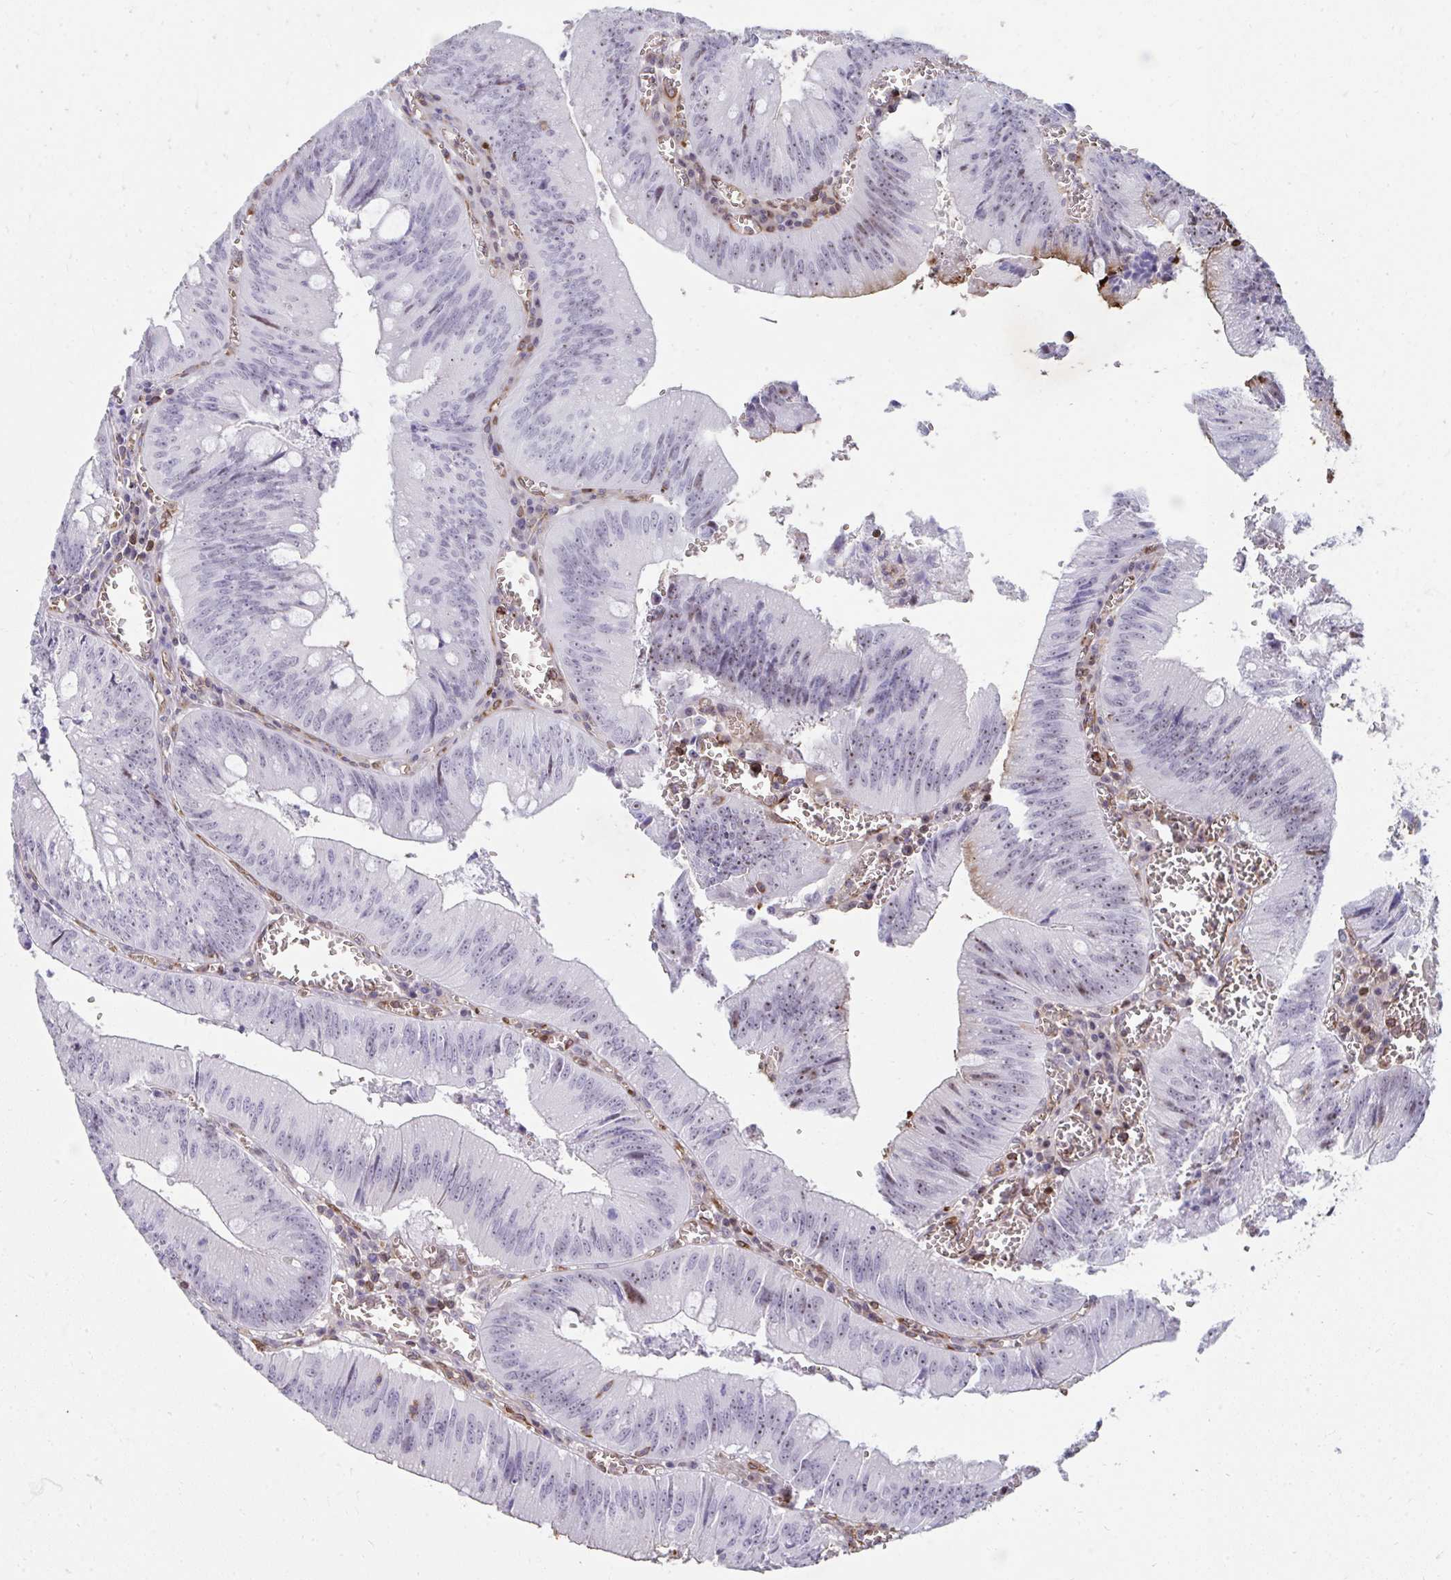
{"staining": {"intensity": "moderate", "quantity": "<25%", "location": "cytoplasmic/membranous,nuclear"}, "tissue": "colorectal cancer", "cell_type": "Tumor cells", "image_type": "cancer", "snomed": [{"axis": "morphology", "description": "Adenocarcinoma, NOS"}, {"axis": "topography", "description": "Rectum"}], "caption": "IHC of human colorectal cancer (adenocarcinoma) displays low levels of moderate cytoplasmic/membranous and nuclear expression in approximately <25% of tumor cells.", "gene": "FOXN3", "patient": {"sex": "female", "age": 81}}